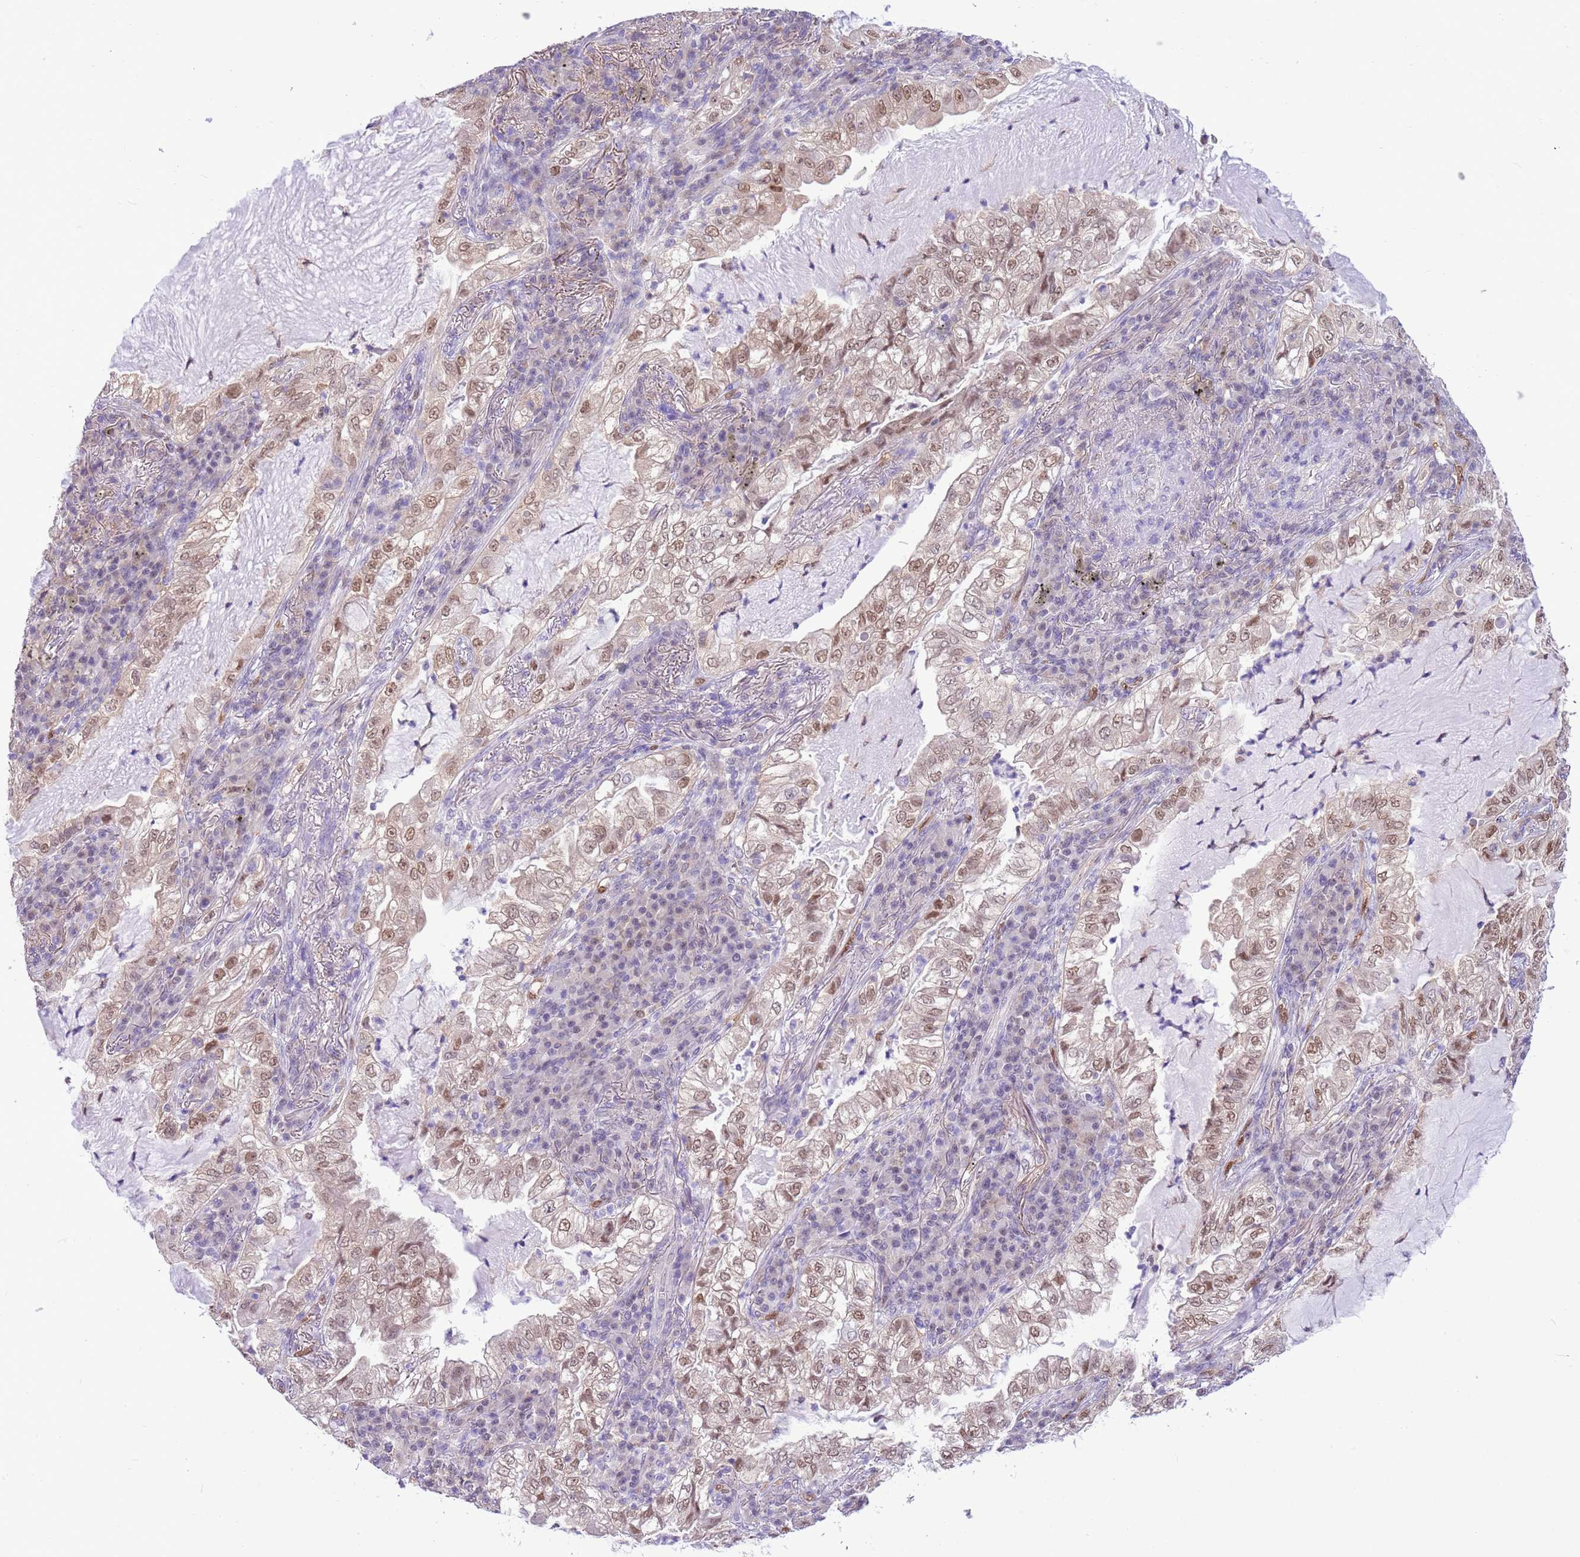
{"staining": {"intensity": "moderate", "quantity": ">75%", "location": "nuclear"}, "tissue": "lung cancer", "cell_type": "Tumor cells", "image_type": "cancer", "snomed": [{"axis": "morphology", "description": "Adenocarcinoma, NOS"}, {"axis": "topography", "description": "Lung"}], "caption": "This histopathology image reveals lung cancer (adenocarcinoma) stained with immunohistochemistry (IHC) to label a protein in brown. The nuclear of tumor cells show moderate positivity for the protein. Nuclei are counter-stained blue.", "gene": "DDI2", "patient": {"sex": "female", "age": 73}}